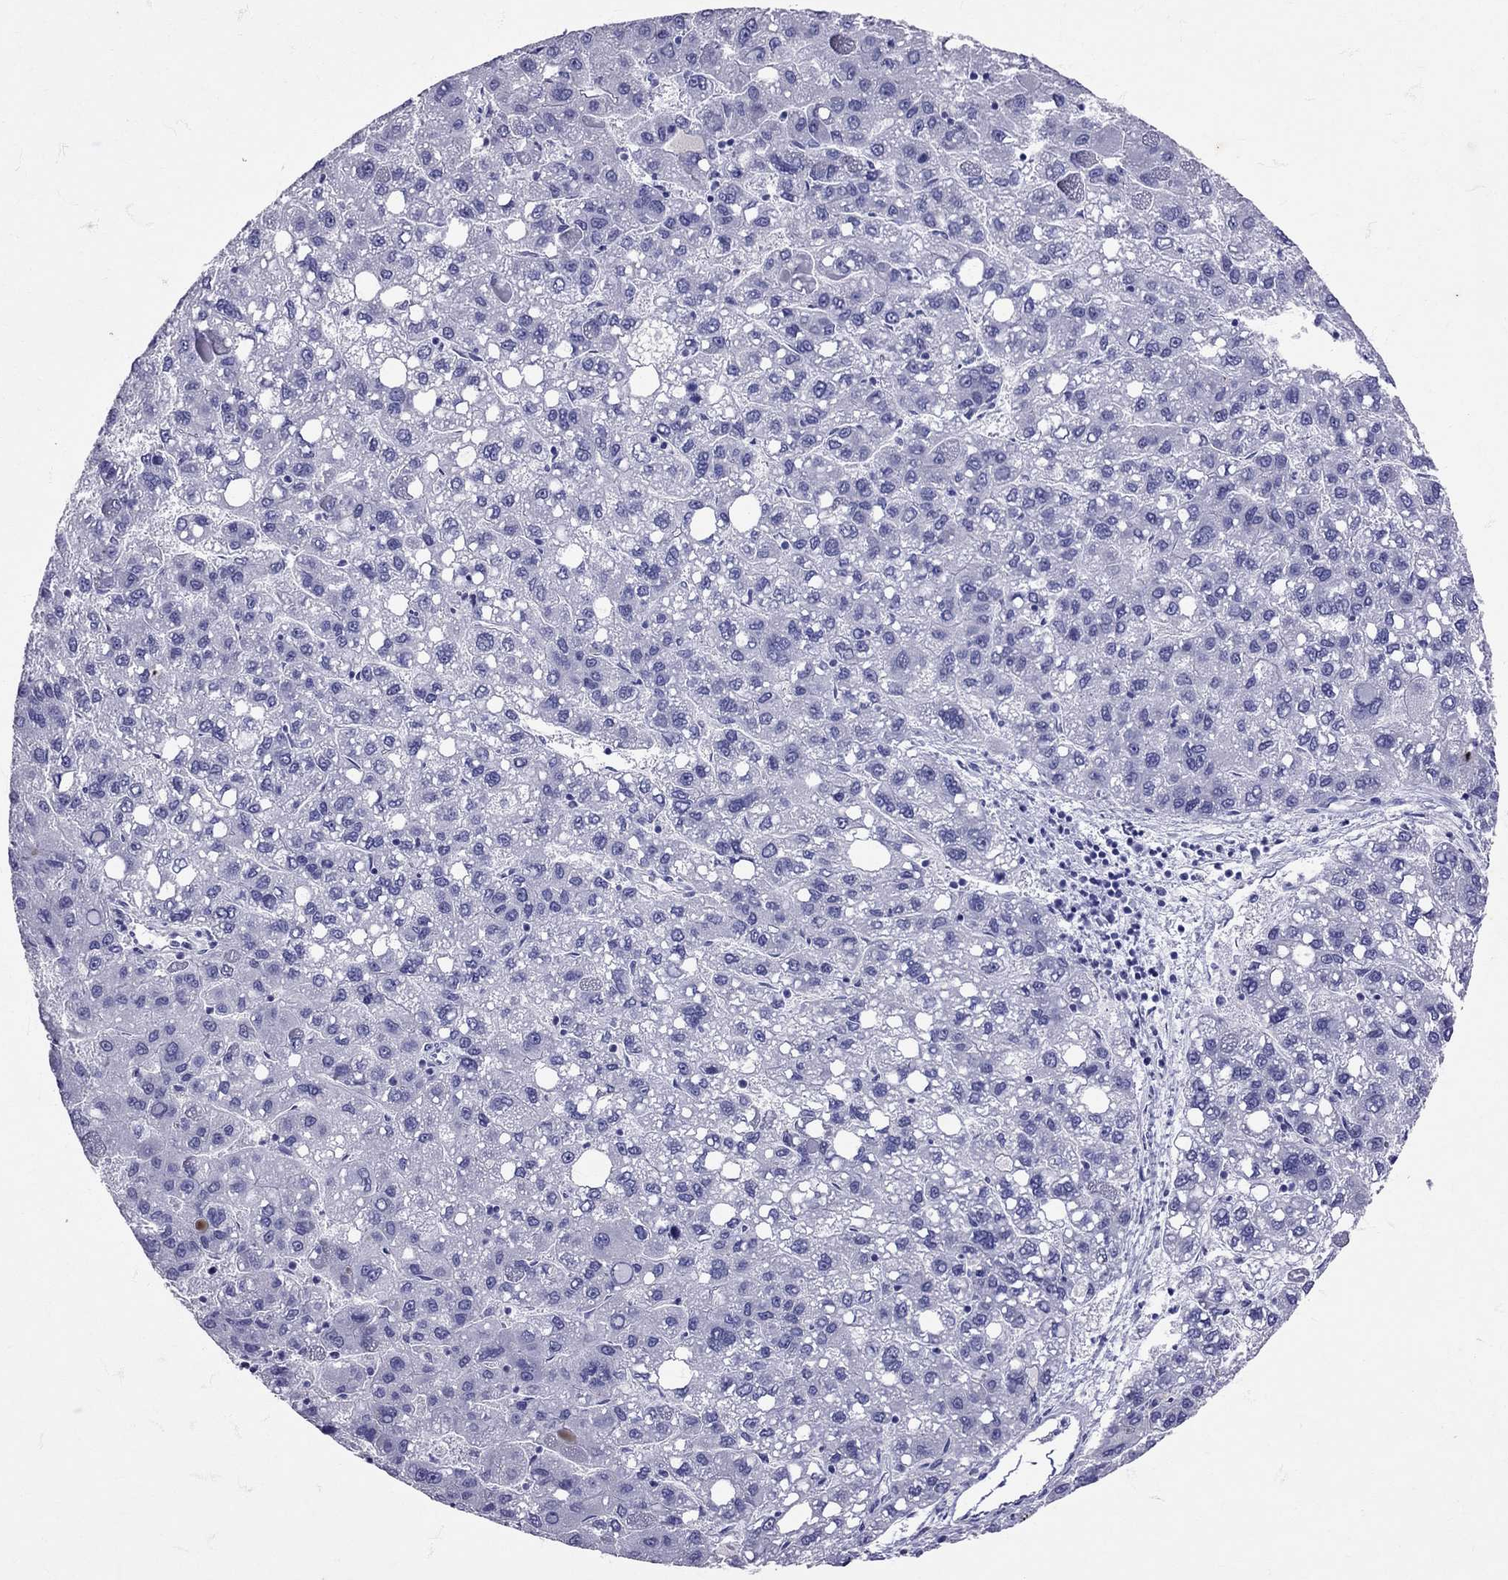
{"staining": {"intensity": "negative", "quantity": "none", "location": "none"}, "tissue": "liver cancer", "cell_type": "Tumor cells", "image_type": "cancer", "snomed": [{"axis": "morphology", "description": "Carcinoma, Hepatocellular, NOS"}, {"axis": "topography", "description": "Liver"}], "caption": "Photomicrograph shows no protein staining in tumor cells of liver hepatocellular carcinoma tissue.", "gene": "AVP", "patient": {"sex": "female", "age": 82}}